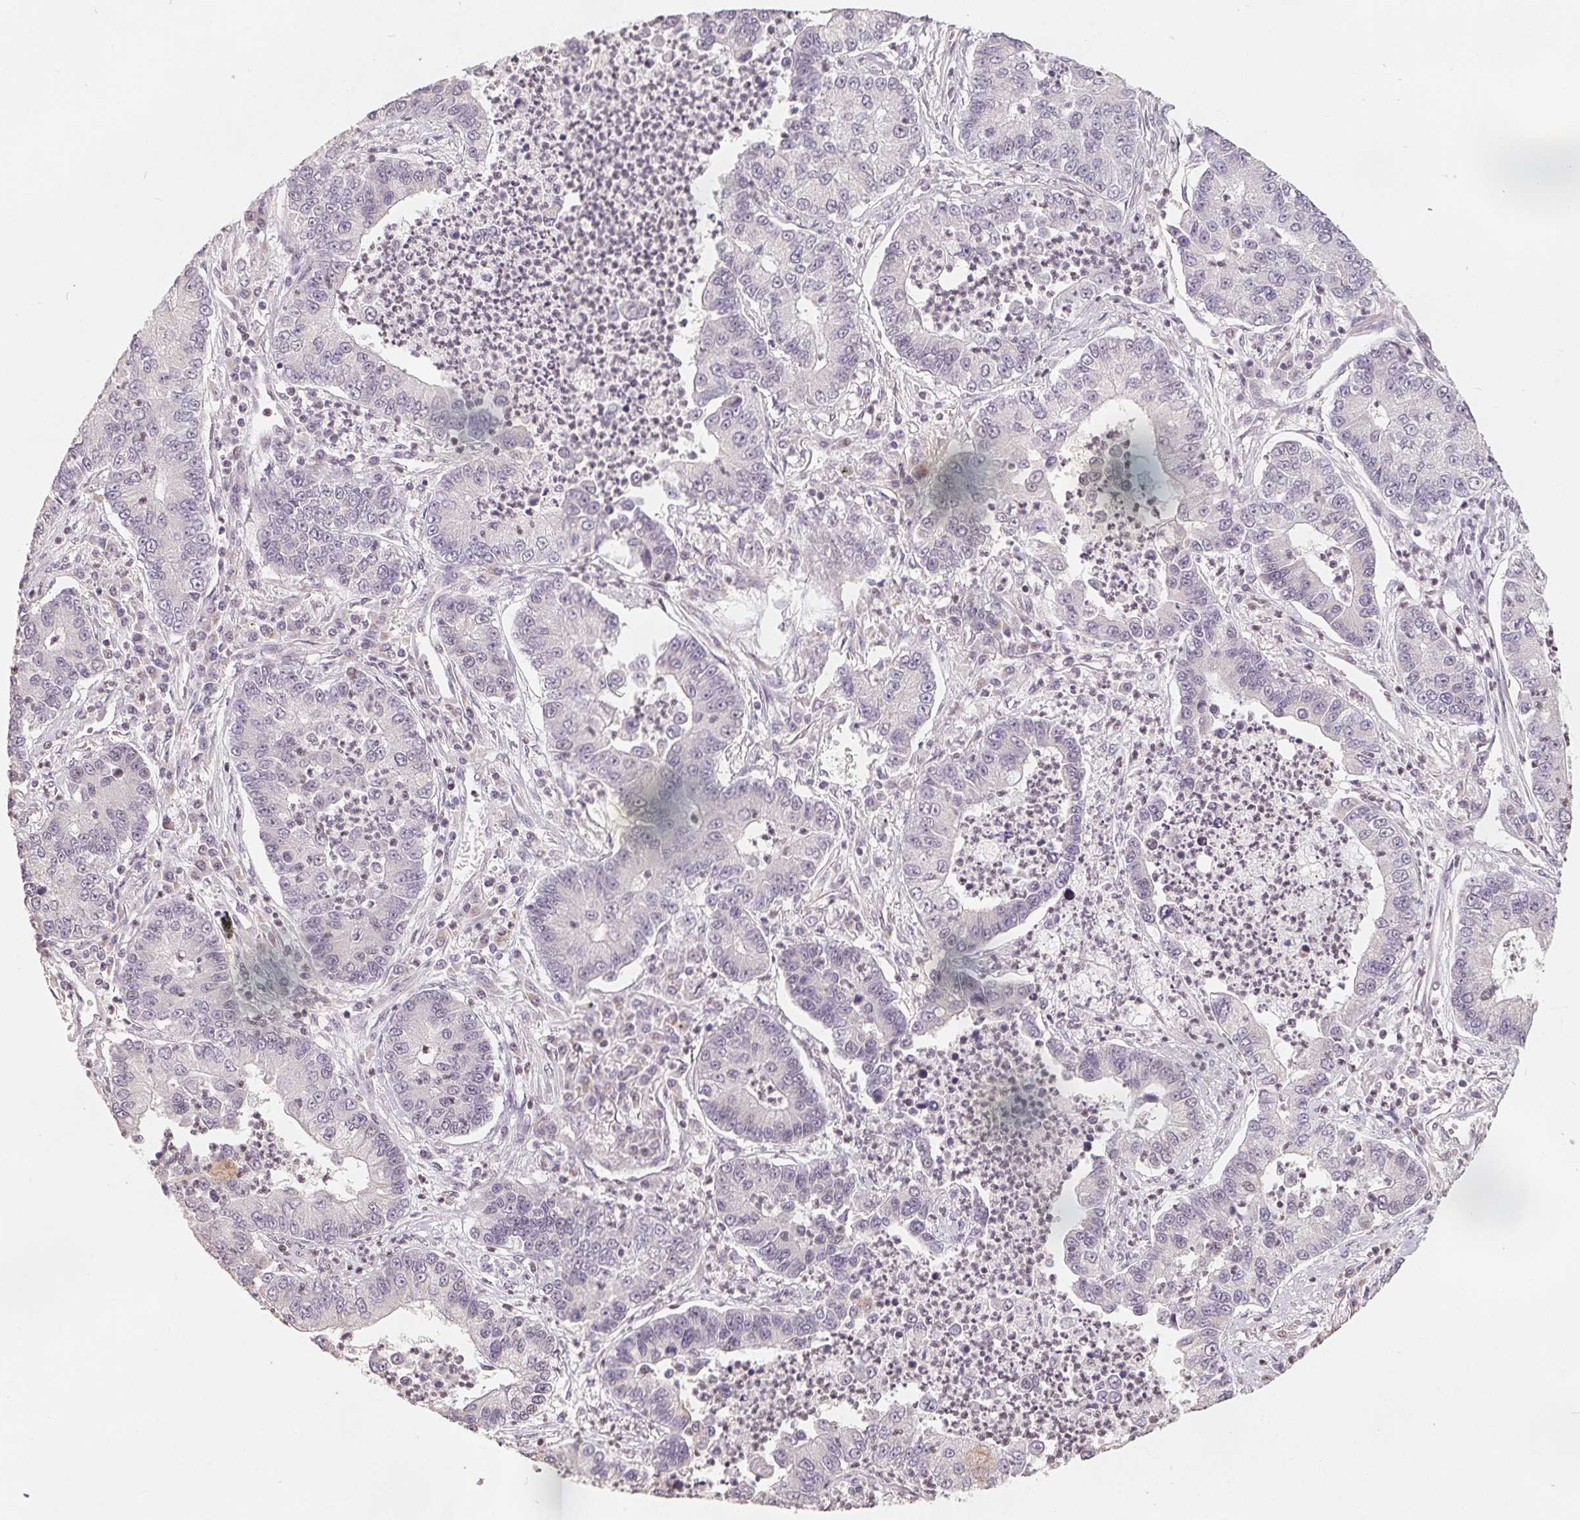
{"staining": {"intensity": "negative", "quantity": "none", "location": "none"}, "tissue": "lung cancer", "cell_type": "Tumor cells", "image_type": "cancer", "snomed": [{"axis": "morphology", "description": "Adenocarcinoma, NOS"}, {"axis": "topography", "description": "Lung"}], "caption": "Micrograph shows no protein staining in tumor cells of adenocarcinoma (lung) tissue.", "gene": "CCDC138", "patient": {"sex": "female", "age": 57}}